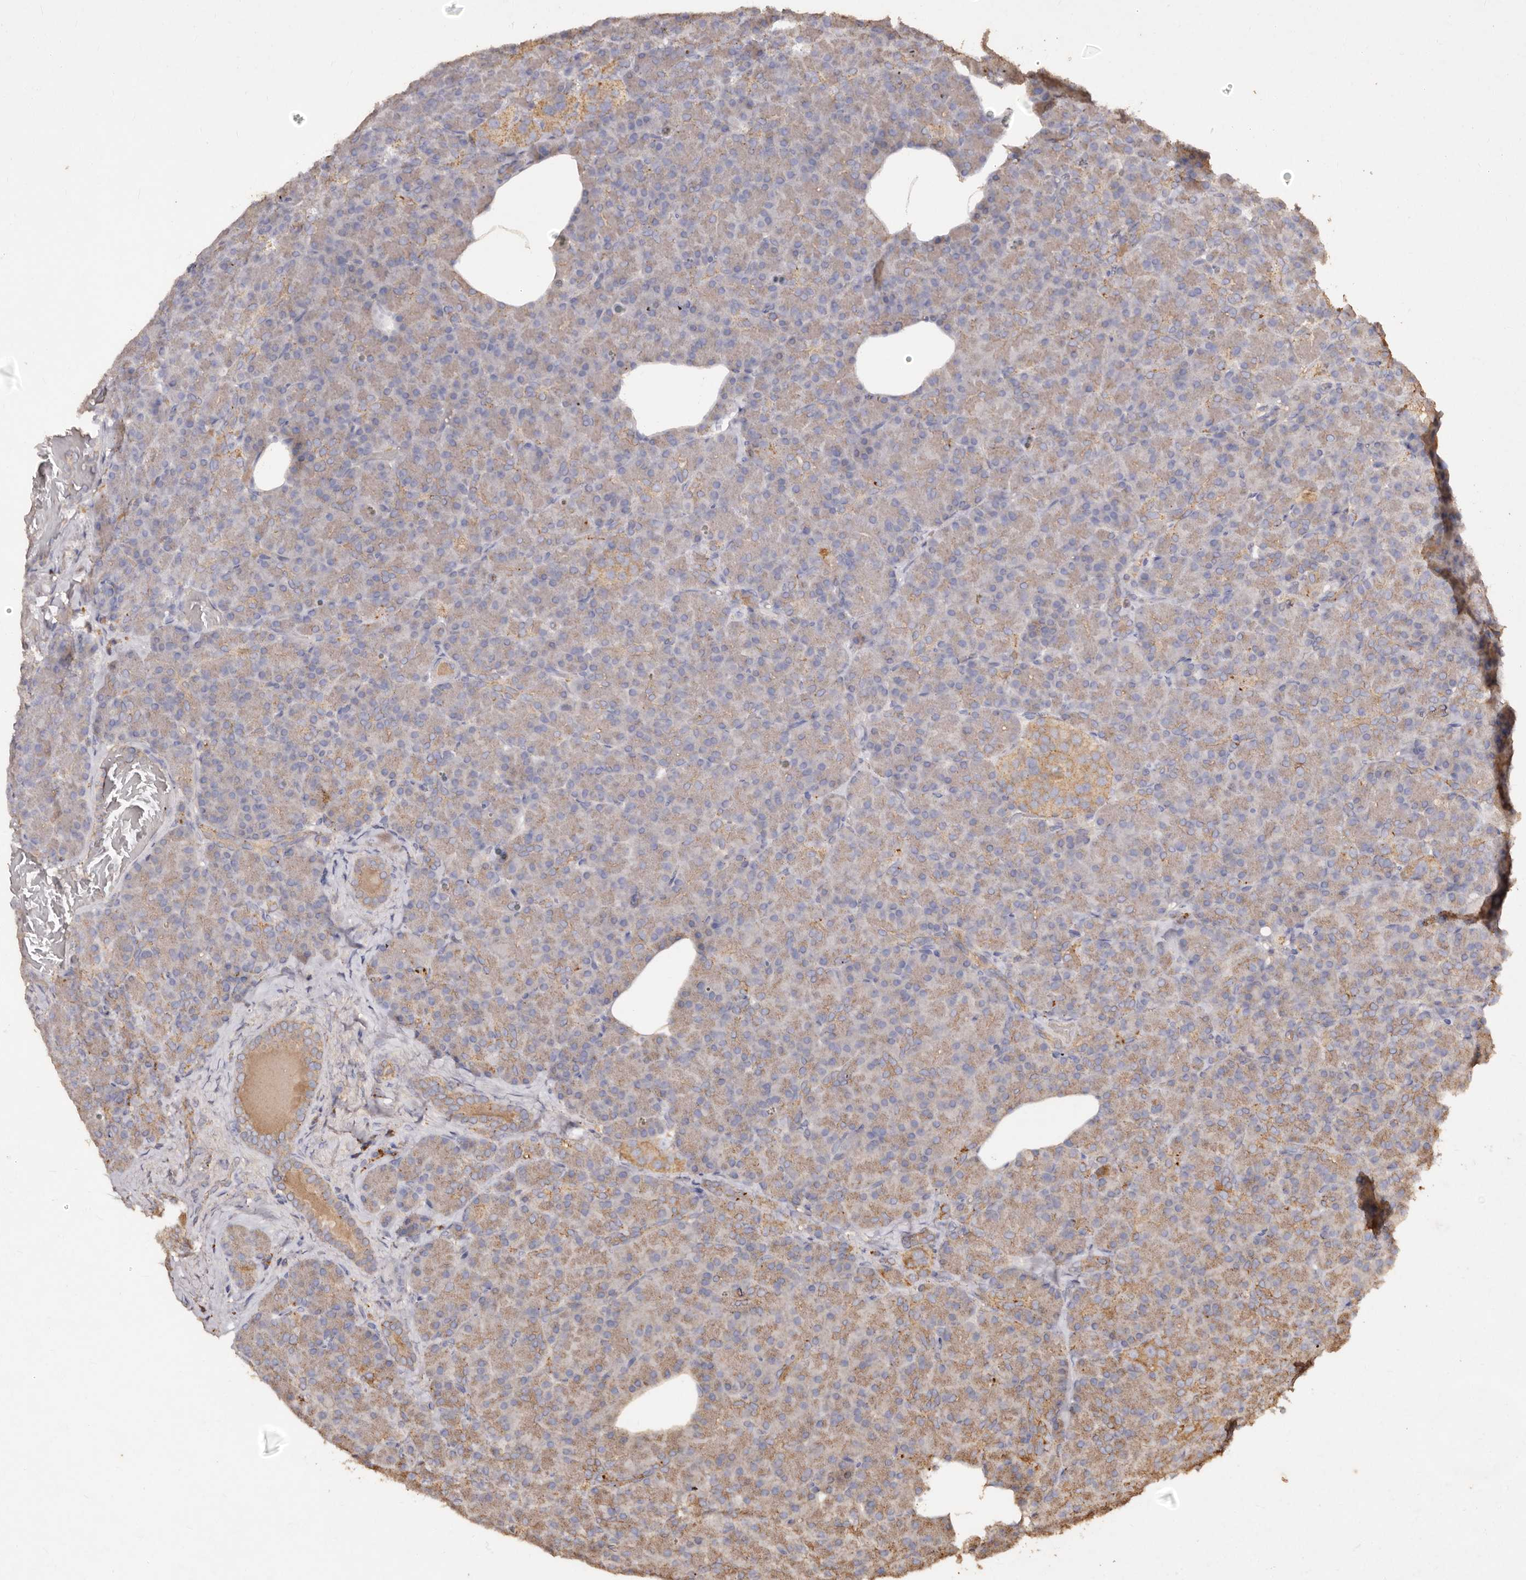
{"staining": {"intensity": "moderate", "quantity": "25%-75%", "location": "cytoplasmic/membranous"}, "tissue": "pancreas", "cell_type": "Exocrine glandular cells", "image_type": "normal", "snomed": [{"axis": "morphology", "description": "Normal tissue, NOS"}, {"axis": "topography", "description": "Pancreas"}], "caption": "Pancreas was stained to show a protein in brown. There is medium levels of moderate cytoplasmic/membranous positivity in approximately 25%-75% of exocrine glandular cells. The protein of interest is shown in brown color, while the nuclei are stained blue.", "gene": "FARS2", "patient": {"sex": "female", "age": 43}}